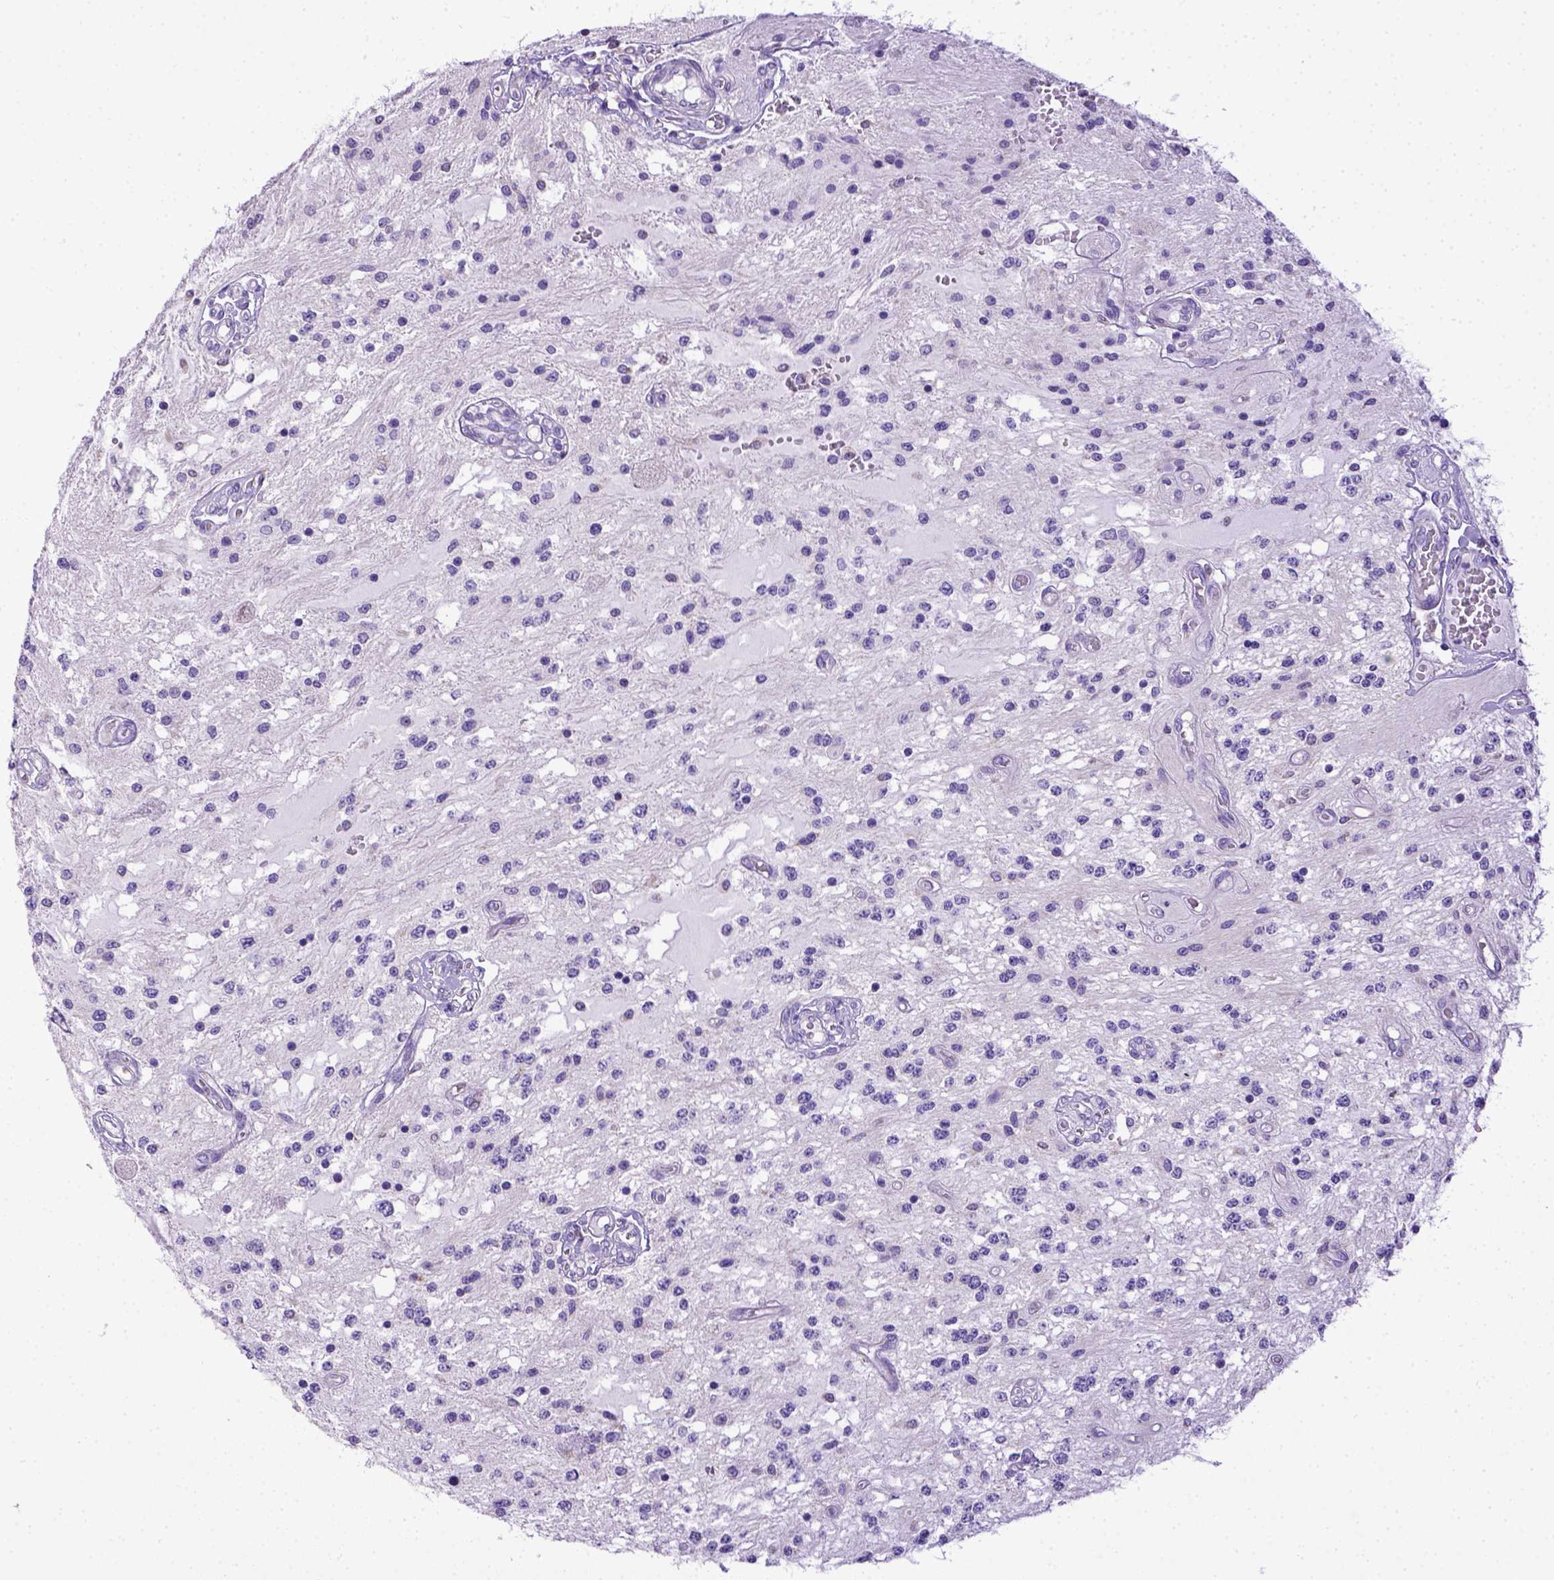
{"staining": {"intensity": "negative", "quantity": "none", "location": "none"}, "tissue": "glioma", "cell_type": "Tumor cells", "image_type": "cancer", "snomed": [{"axis": "morphology", "description": "Glioma, malignant, Low grade"}, {"axis": "topography", "description": "Cerebellum"}], "caption": "Immunohistochemistry (IHC) of glioma reveals no staining in tumor cells.", "gene": "SPEF1", "patient": {"sex": "female", "age": 14}}